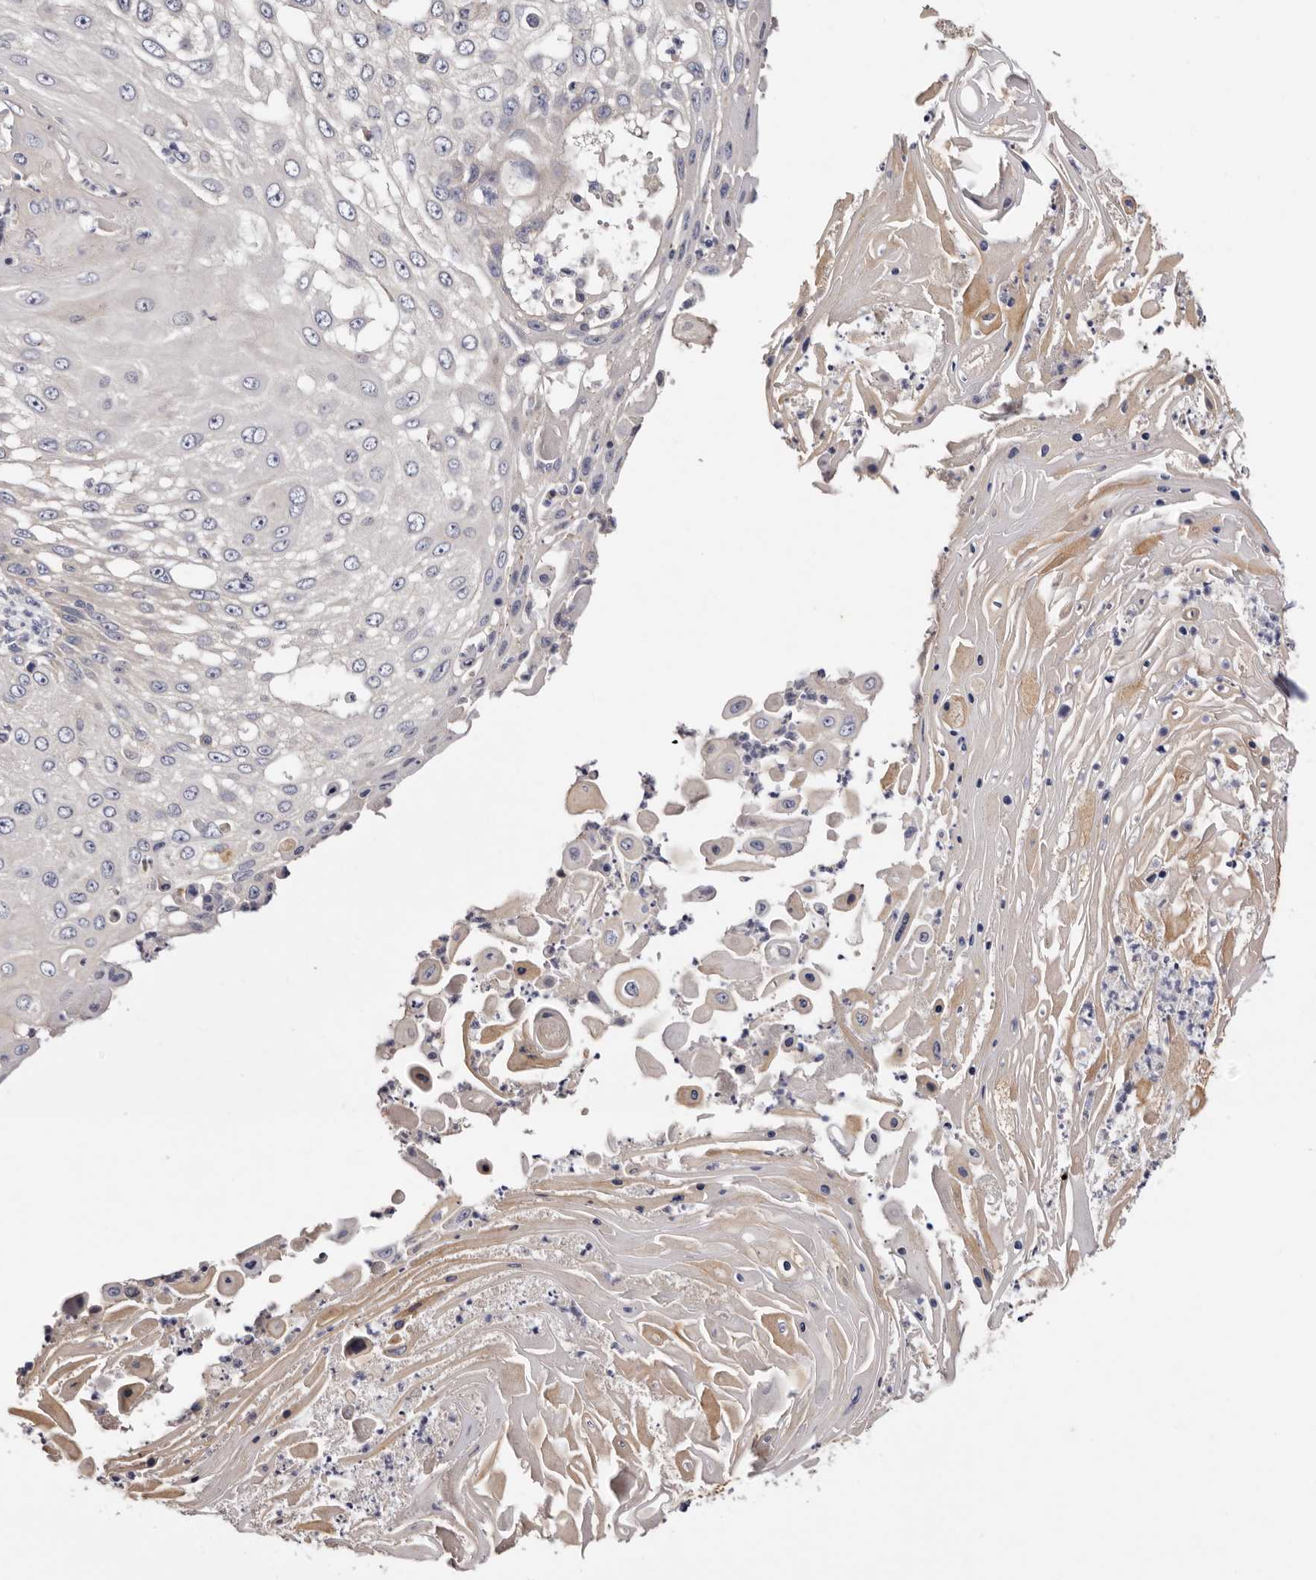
{"staining": {"intensity": "negative", "quantity": "none", "location": "none"}, "tissue": "skin cancer", "cell_type": "Tumor cells", "image_type": "cancer", "snomed": [{"axis": "morphology", "description": "Squamous cell carcinoma, NOS"}, {"axis": "topography", "description": "Skin"}], "caption": "Photomicrograph shows no protein expression in tumor cells of skin squamous cell carcinoma tissue.", "gene": "FAM167B", "patient": {"sex": "female", "age": 44}}